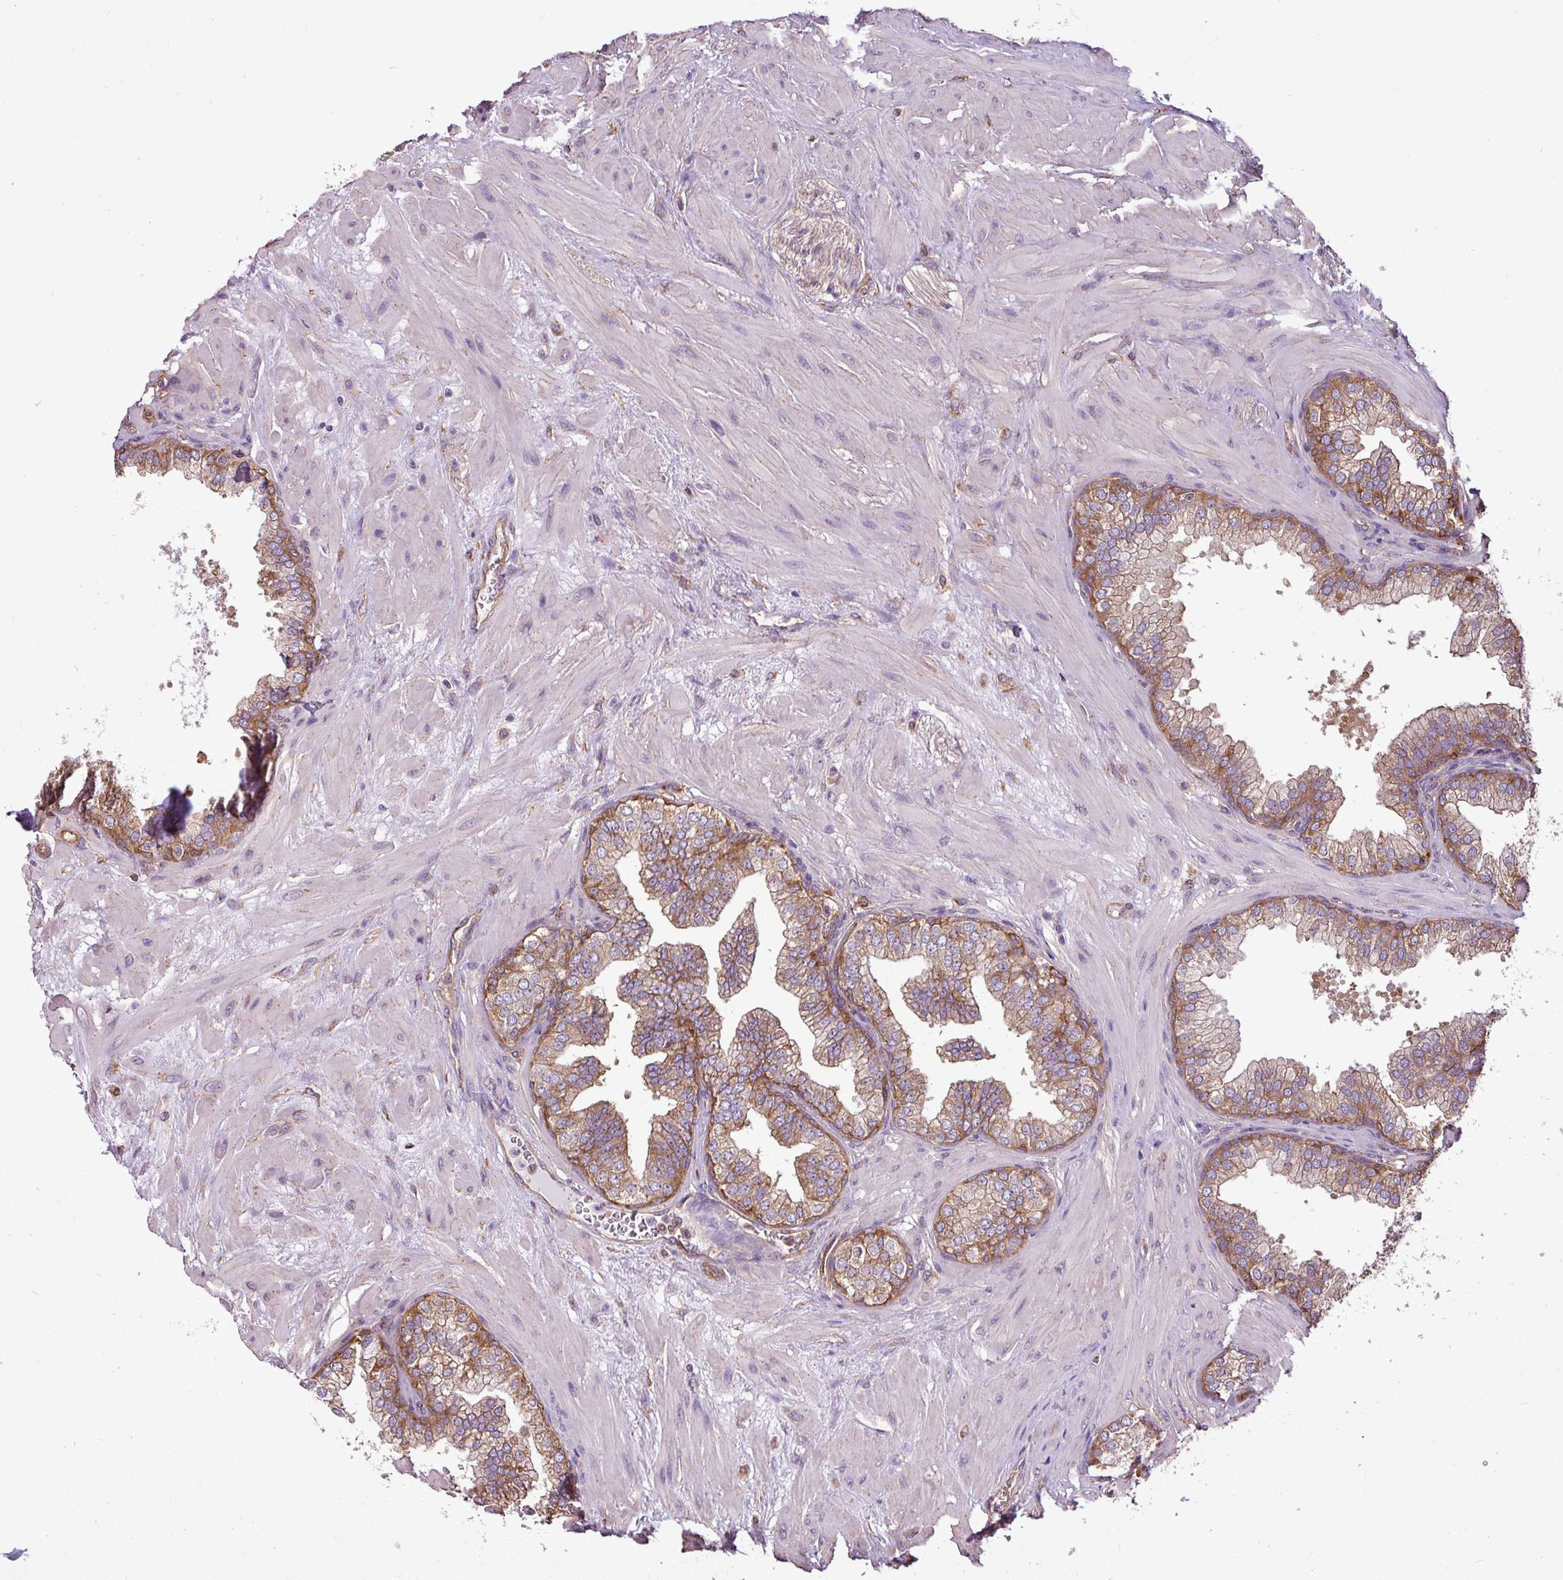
{"staining": {"intensity": "moderate", "quantity": "25%-75%", "location": "cytoplasmic/membranous"}, "tissue": "prostate", "cell_type": "Glandular cells", "image_type": "normal", "snomed": [{"axis": "morphology", "description": "Normal tissue, NOS"}, {"axis": "topography", "description": "Prostate"}], "caption": "About 25%-75% of glandular cells in benign human prostate exhibit moderate cytoplasmic/membranous protein positivity as visualized by brown immunohistochemical staining.", "gene": "PACSIN2", "patient": {"sex": "male", "age": 60}}